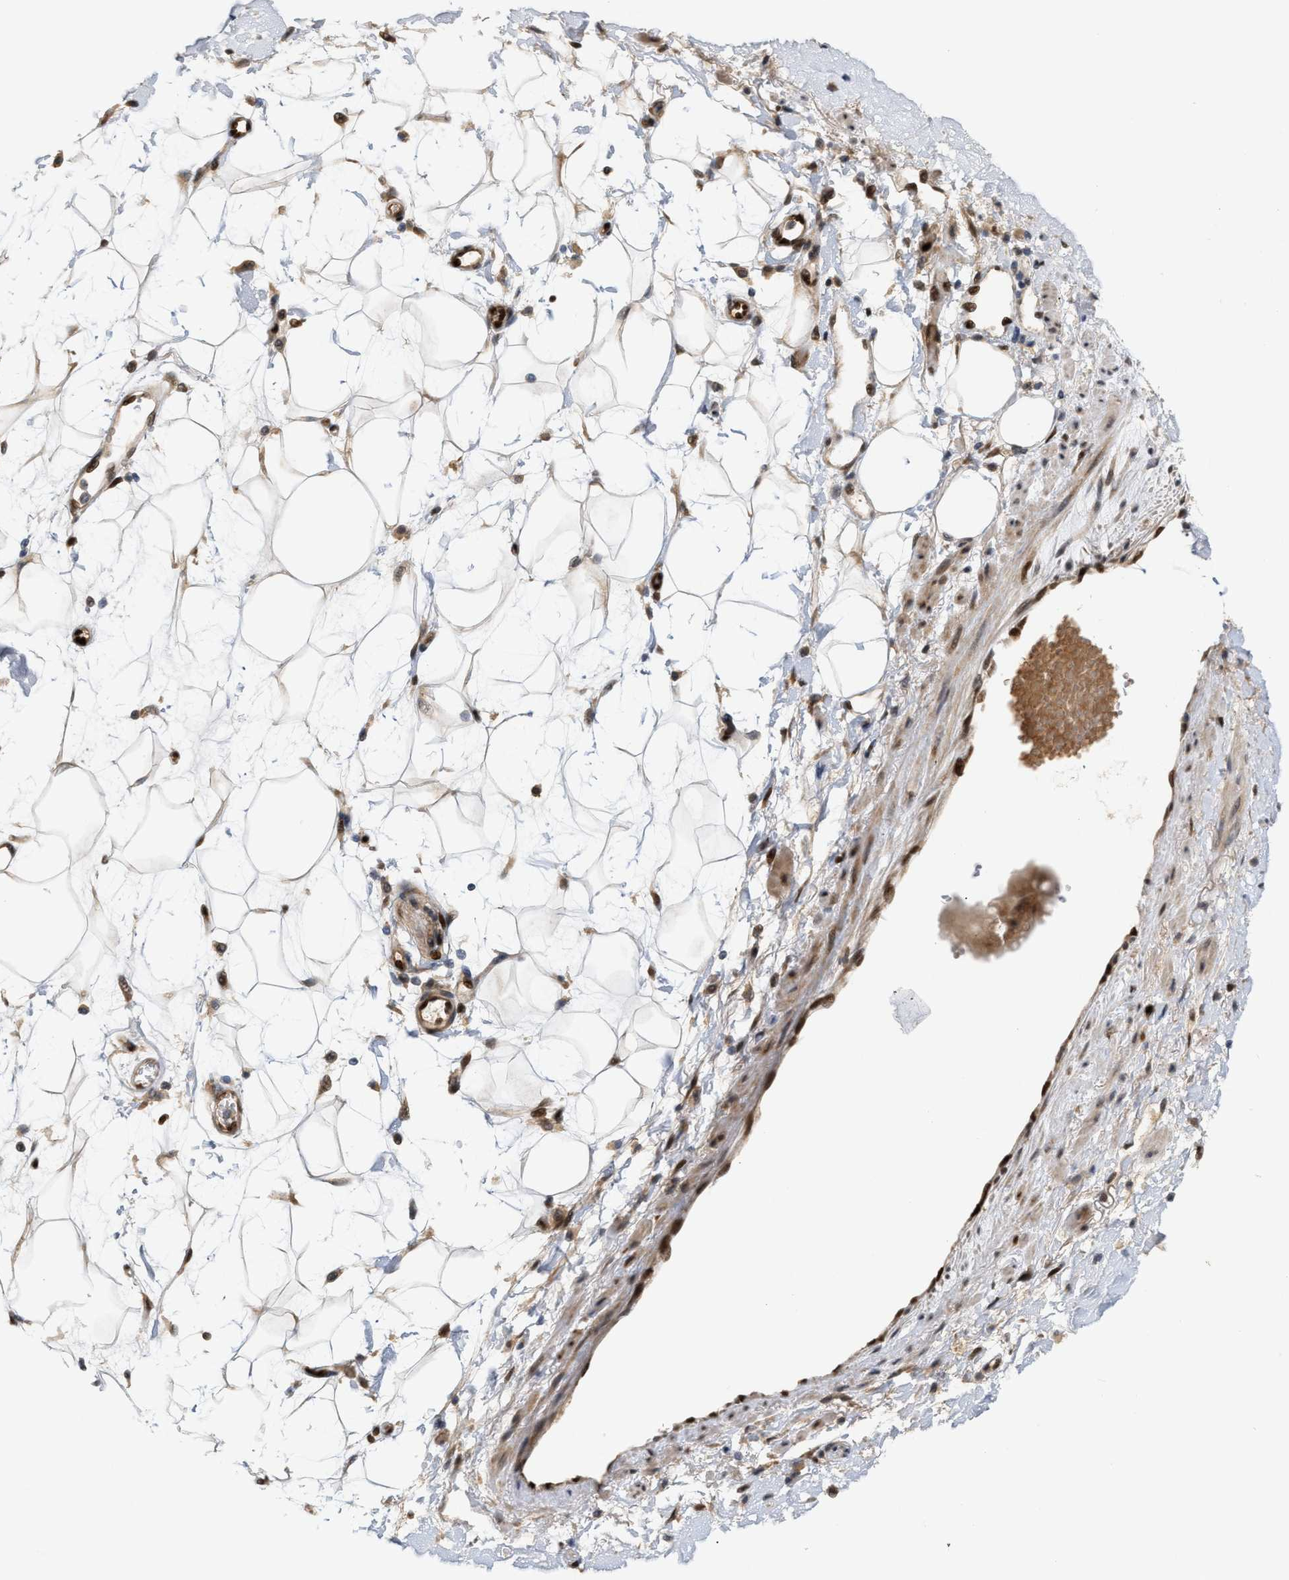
{"staining": {"intensity": "moderate", "quantity": ">75%", "location": "cytoplasmic/membranous"}, "tissue": "adipose tissue", "cell_type": "Adipocytes", "image_type": "normal", "snomed": [{"axis": "morphology", "description": "Normal tissue, NOS"}, {"axis": "morphology", "description": "Adenocarcinoma, NOS"}, {"axis": "topography", "description": "Duodenum"}, {"axis": "topography", "description": "Peripheral nerve tissue"}], "caption": "This photomicrograph exhibits immunohistochemistry (IHC) staining of benign adipose tissue, with medium moderate cytoplasmic/membranous positivity in approximately >75% of adipocytes.", "gene": "TCF4", "patient": {"sex": "female", "age": 60}}